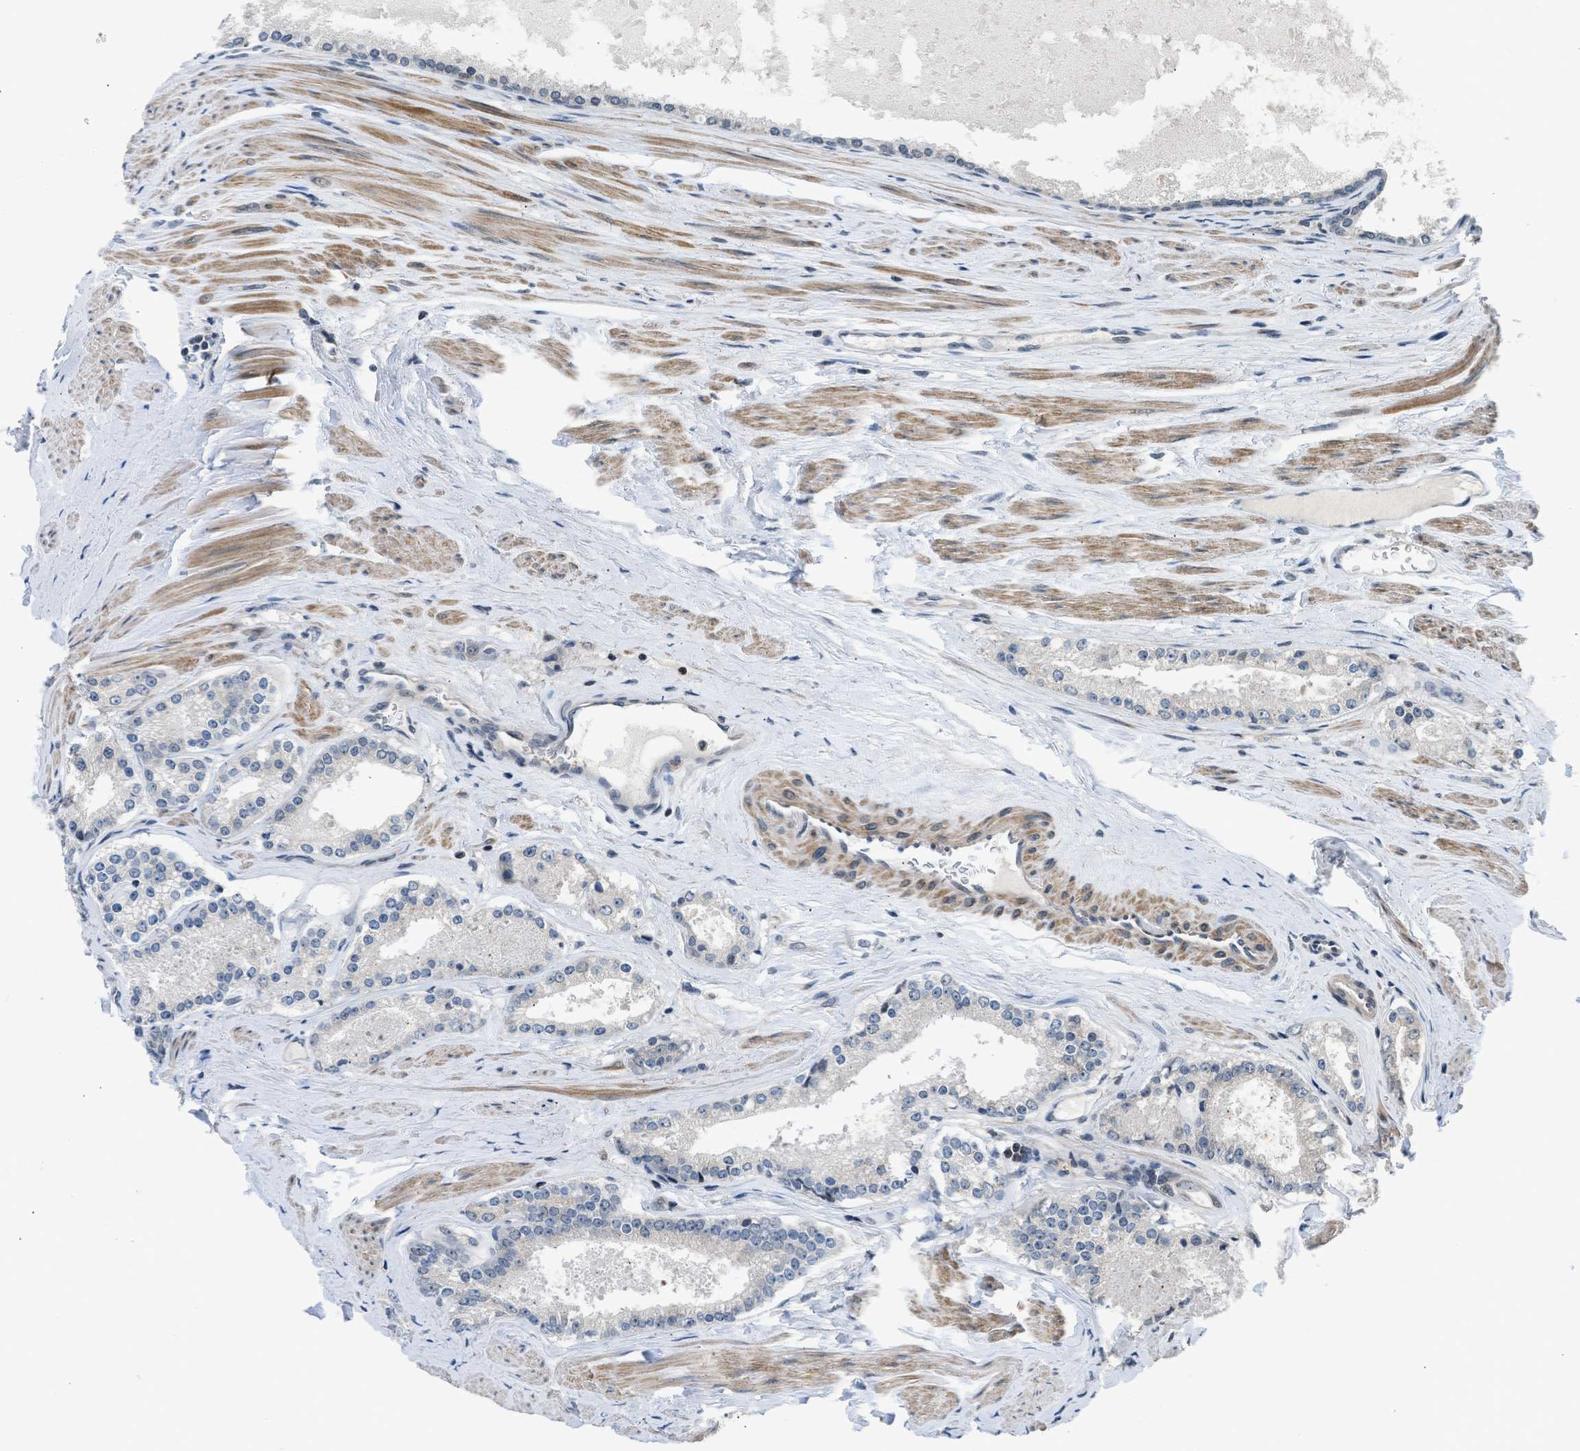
{"staining": {"intensity": "negative", "quantity": "none", "location": "none"}, "tissue": "prostate cancer", "cell_type": "Tumor cells", "image_type": "cancer", "snomed": [{"axis": "morphology", "description": "Adenocarcinoma, Low grade"}, {"axis": "topography", "description": "Prostate"}], "caption": "This is a photomicrograph of IHC staining of prostate cancer (adenocarcinoma (low-grade)), which shows no expression in tumor cells.", "gene": "TTBK2", "patient": {"sex": "male", "age": 70}}